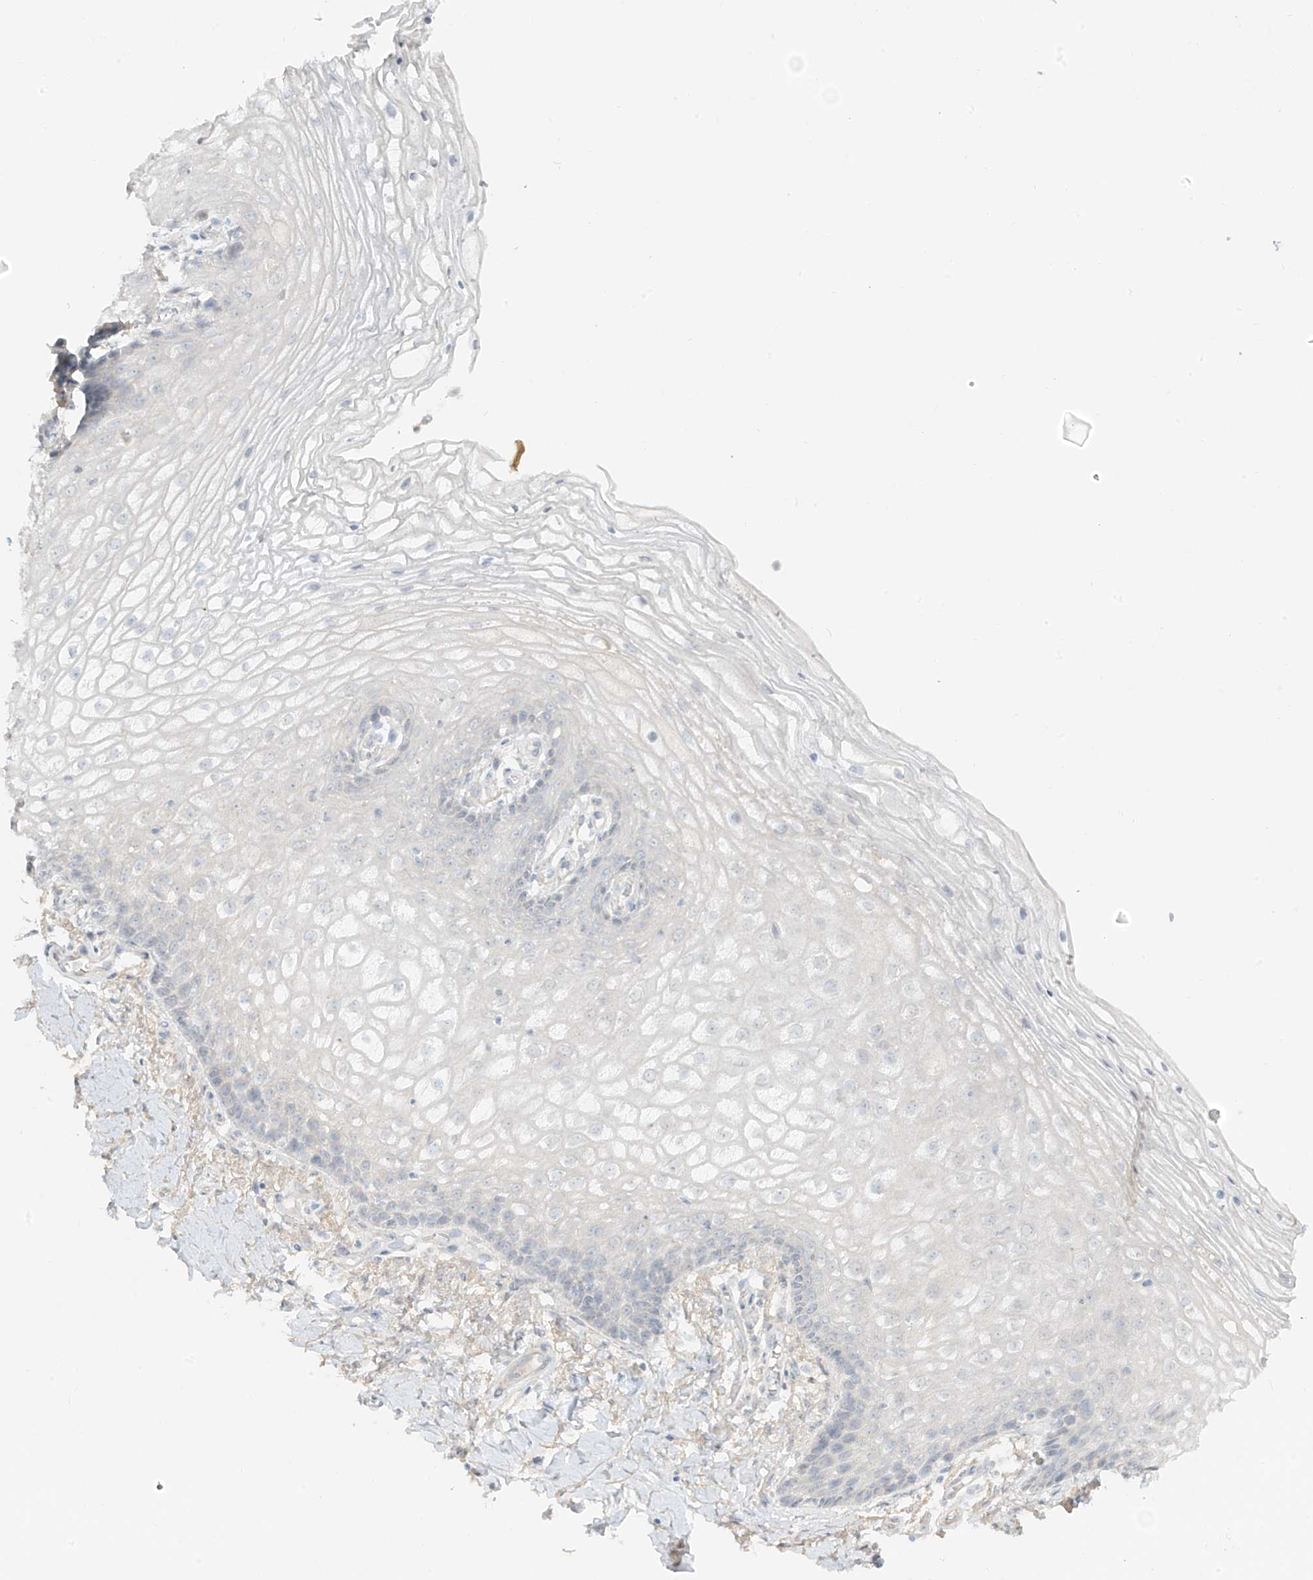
{"staining": {"intensity": "negative", "quantity": "none", "location": "none"}, "tissue": "vagina", "cell_type": "Squamous epithelial cells", "image_type": "normal", "snomed": [{"axis": "morphology", "description": "Normal tissue, NOS"}, {"axis": "topography", "description": "Vagina"}], "caption": "High power microscopy histopathology image of an immunohistochemistry histopathology image of unremarkable vagina, revealing no significant expression in squamous epithelial cells. (Stains: DAB (3,3'-diaminobenzidine) IHC with hematoxylin counter stain, Microscopy: brightfield microscopy at high magnification).", "gene": "DCDC2", "patient": {"sex": "female", "age": 60}}